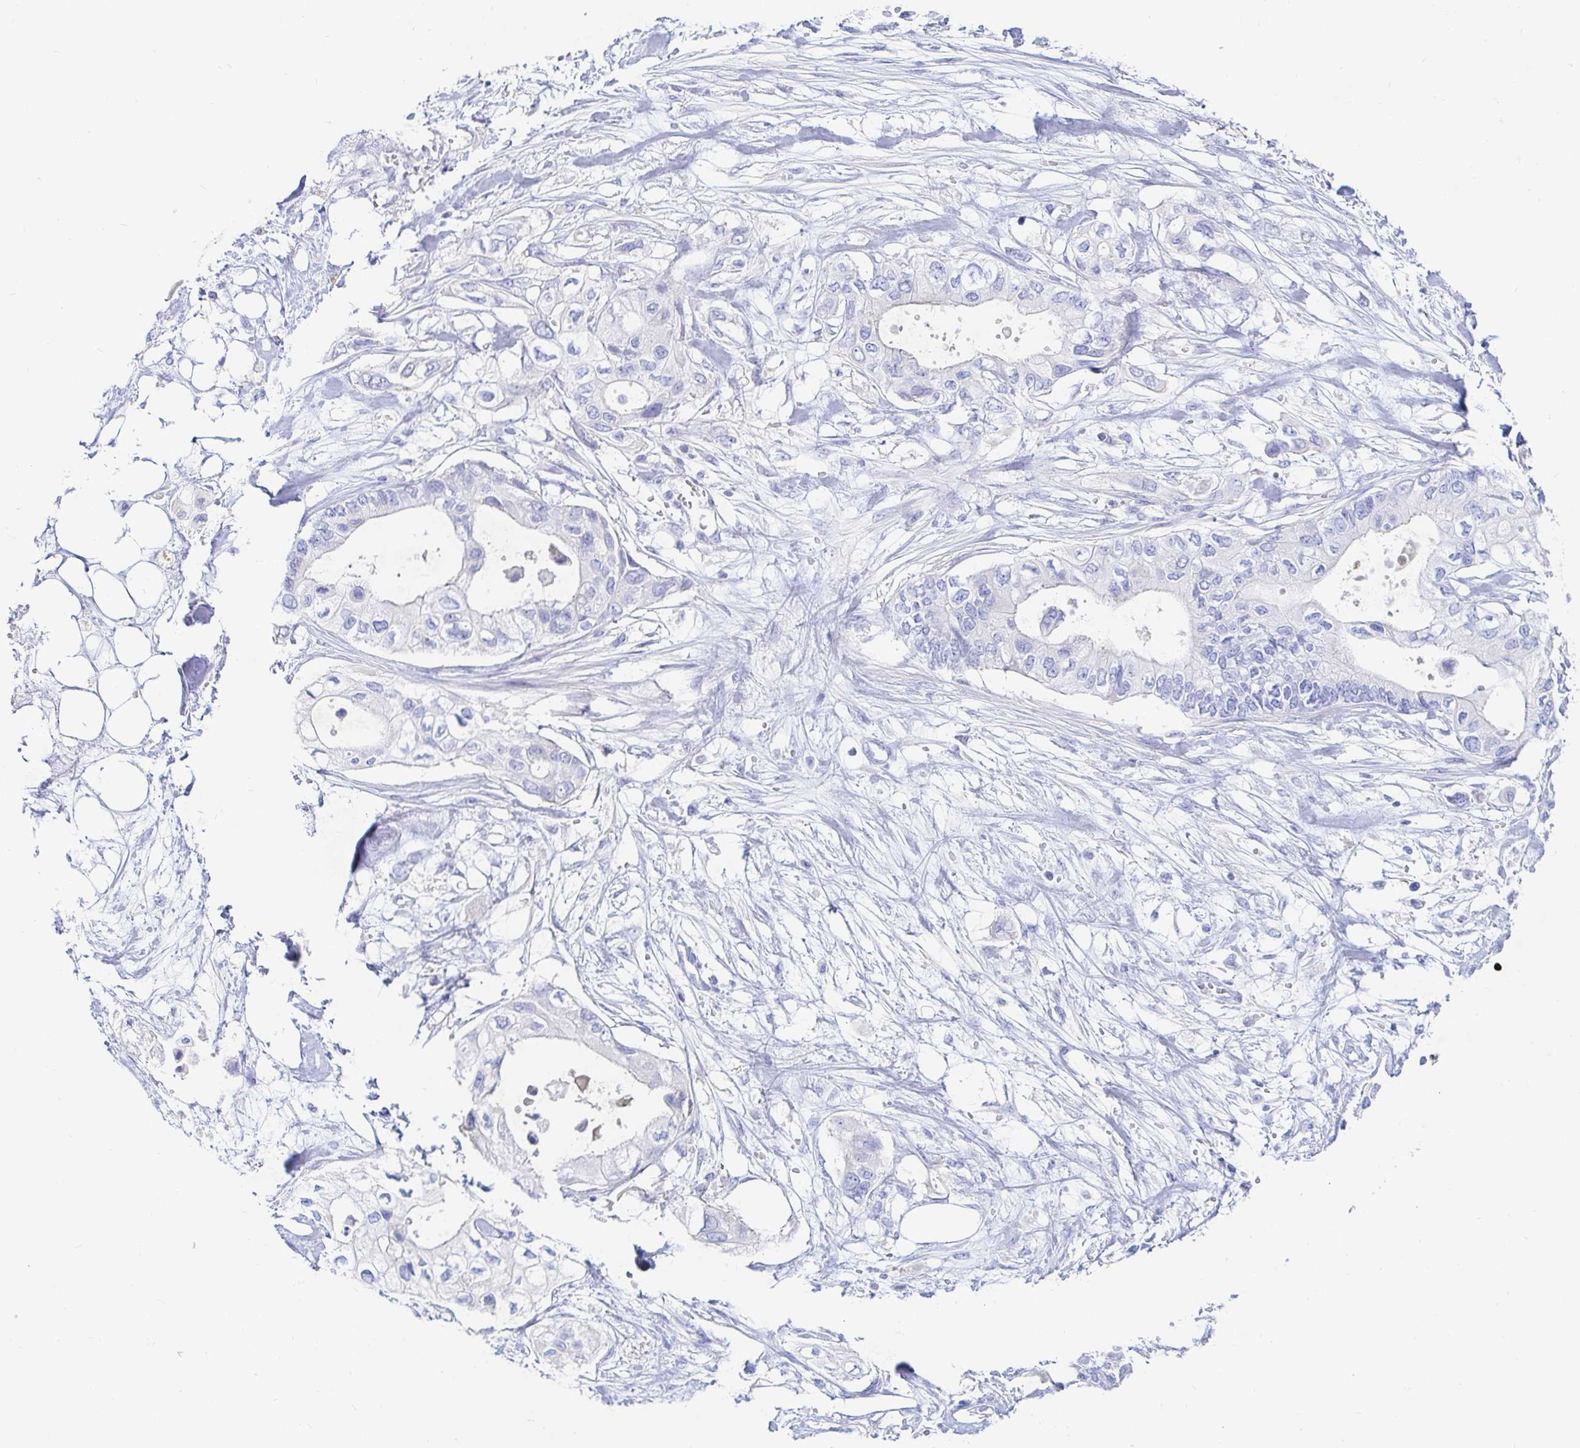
{"staining": {"intensity": "negative", "quantity": "none", "location": "none"}, "tissue": "pancreatic cancer", "cell_type": "Tumor cells", "image_type": "cancer", "snomed": [{"axis": "morphology", "description": "Adenocarcinoma, NOS"}, {"axis": "topography", "description": "Pancreas"}], "caption": "Immunohistochemistry of adenocarcinoma (pancreatic) demonstrates no positivity in tumor cells.", "gene": "NR2E1", "patient": {"sex": "female", "age": 63}}